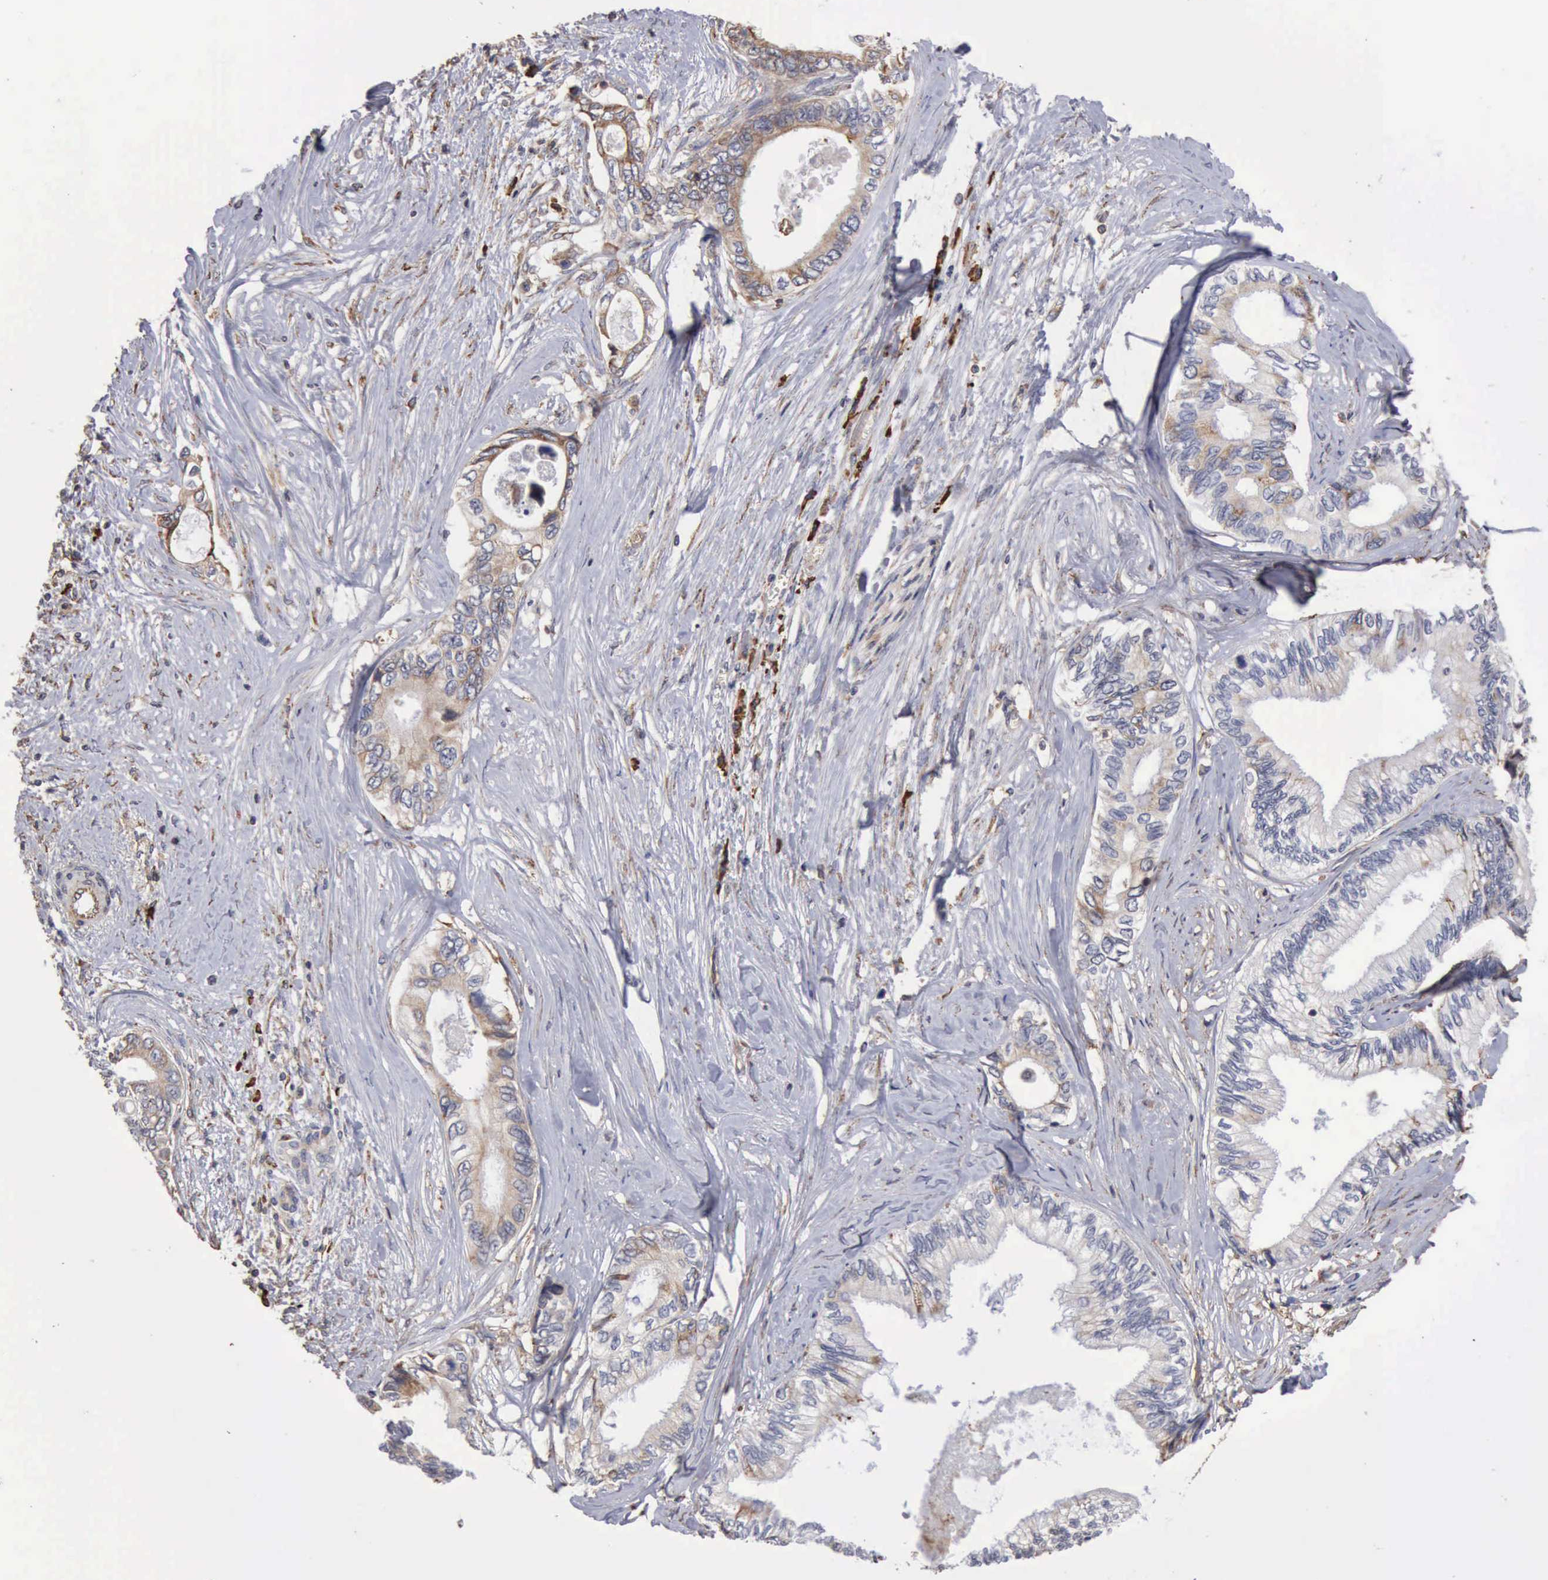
{"staining": {"intensity": "weak", "quantity": "<25%", "location": "cytoplasmic/membranous"}, "tissue": "pancreatic cancer", "cell_type": "Tumor cells", "image_type": "cancer", "snomed": [{"axis": "morphology", "description": "Adenocarcinoma, NOS"}, {"axis": "topography", "description": "Pancreas"}], "caption": "Immunohistochemistry image of human pancreatic cancer (adenocarcinoma) stained for a protein (brown), which demonstrates no expression in tumor cells.", "gene": "GPR101", "patient": {"sex": "female", "age": 66}}